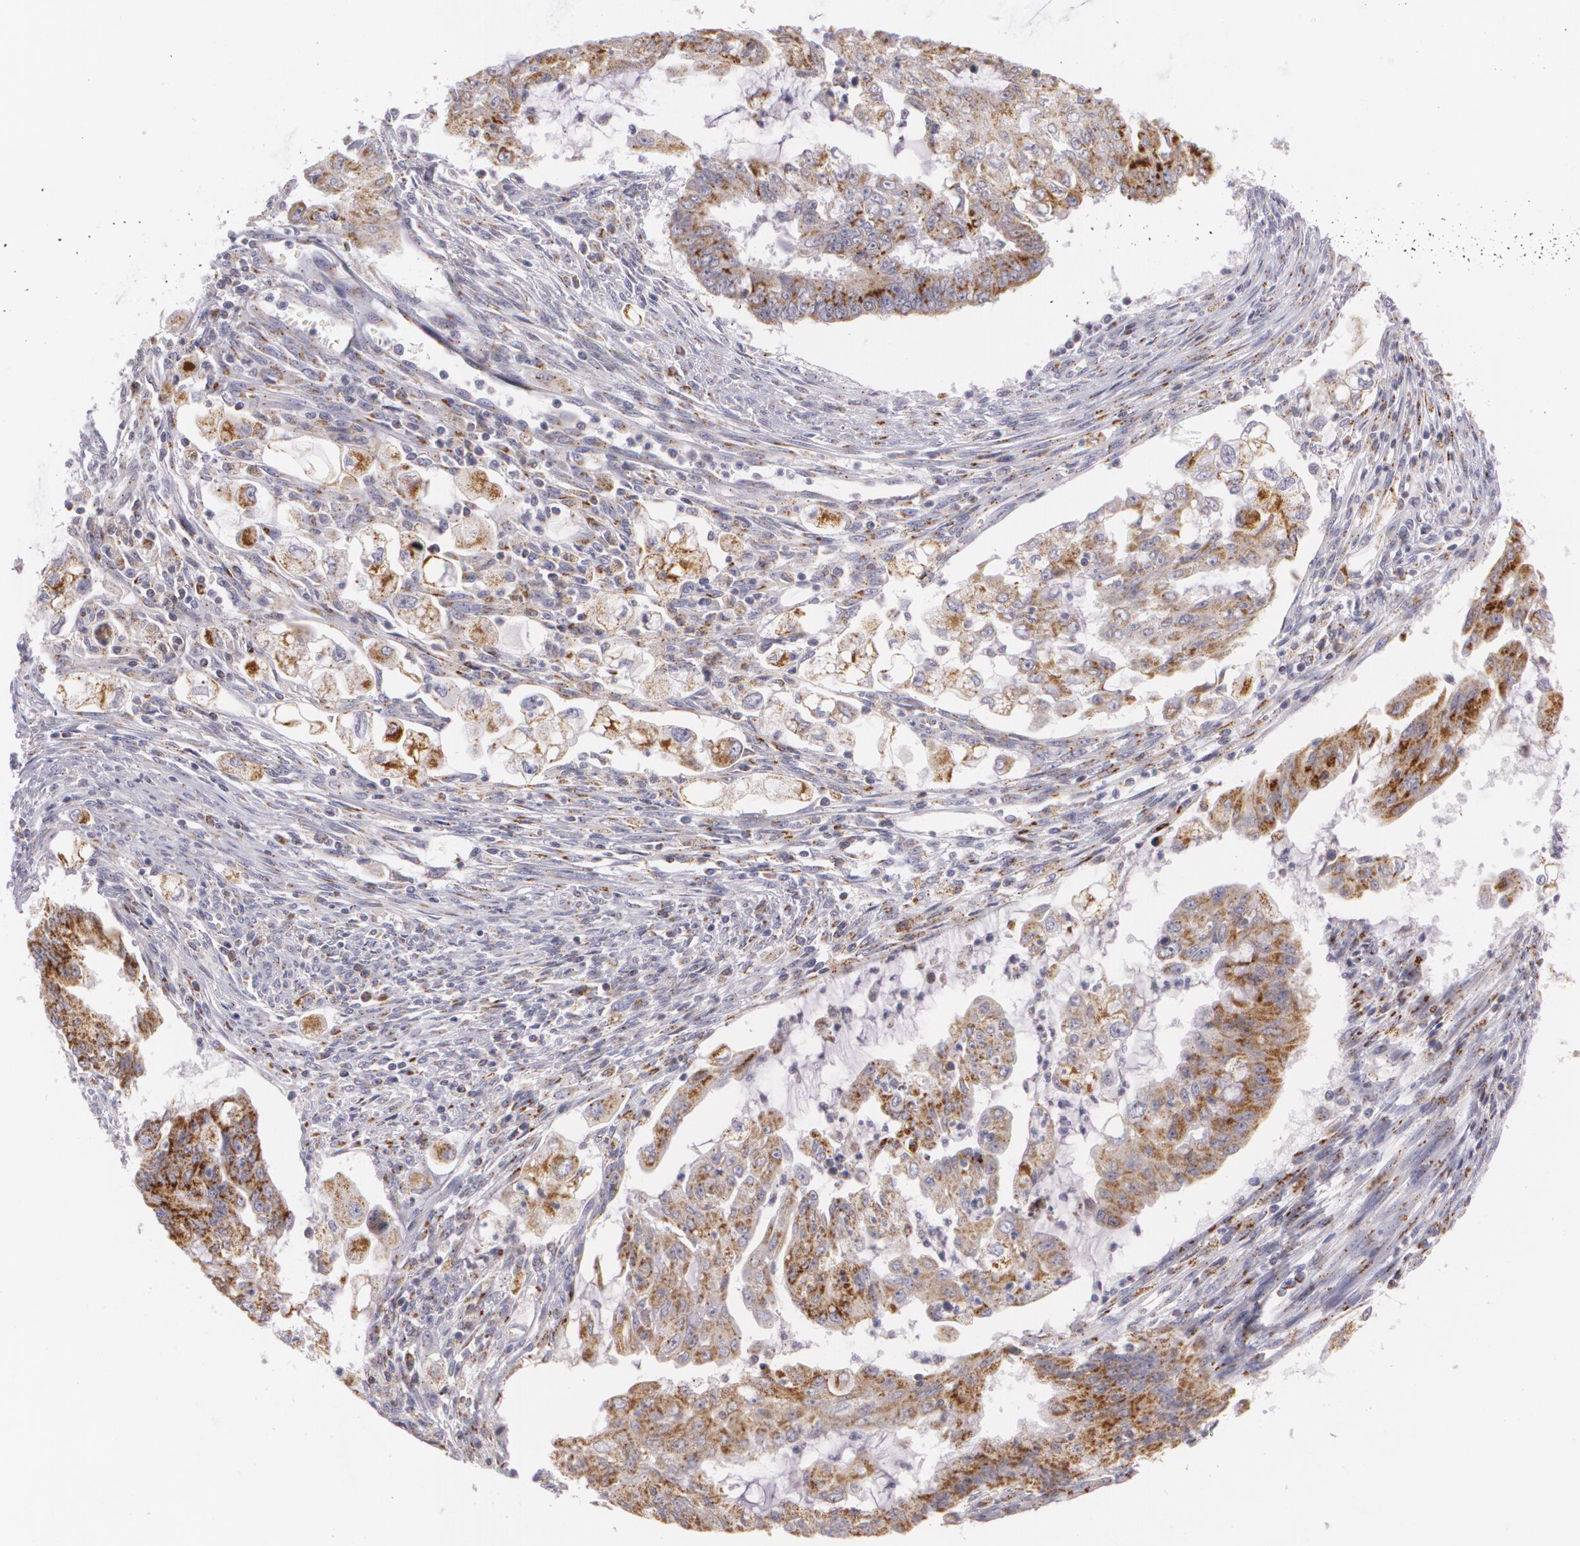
{"staining": {"intensity": "moderate", "quantity": ">75%", "location": "cytoplasmic/membranous"}, "tissue": "endometrial cancer", "cell_type": "Tumor cells", "image_type": "cancer", "snomed": [{"axis": "morphology", "description": "Adenocarcinoma, NOS"}, {"axis": "topography", "description": "Endometrium"}], "caption": "A micrograph of human endometrial cancer stained for a protein demonstrates moderate cytoplasmic/membranous brown staining in tumor cells.", "gene": "CILK1", "patient": {"sex": "female", "age": 75}}